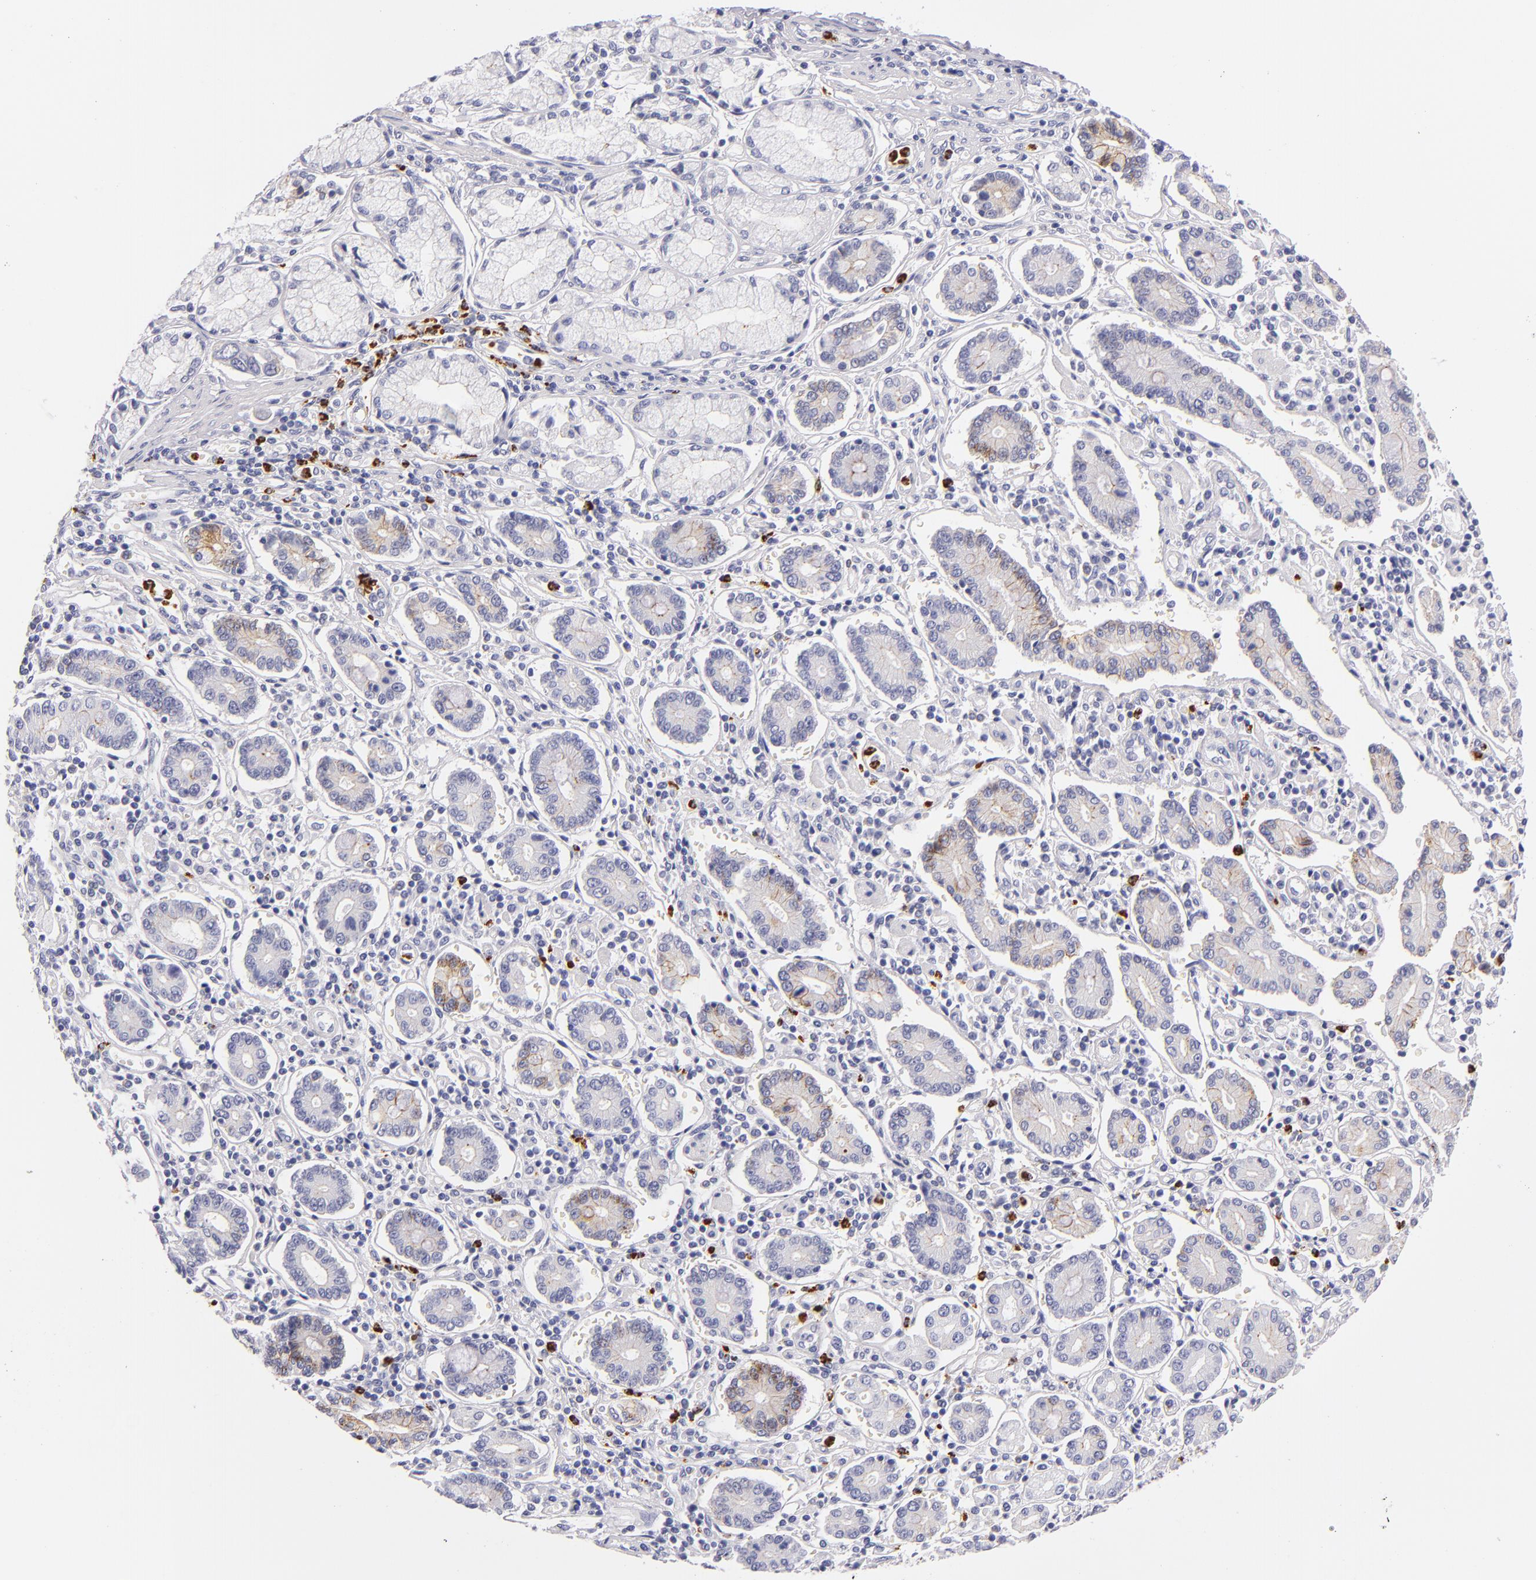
{"staining": {"intensity": "weak", "quantity": "<25%", "location": "cytoplasmic/membranous"}, "tissue": "pancreatic cancer", "cell_type": "Tumor cells", "image_type": "cancer", "snomed": [{"axis": "morphology", "description": "Adenocarcinoma, NOS"}, {"axis": "topography", "description": "Pancreas"}], "caption": "Micrograph shows no significant protein positivity in tumor cells of adenocarcinoma (pancreatic). Brightfield microscopy of IHC stained with DAB (brown) and hematoxylin (blue), captured at high magnification.", "gene": "CDH3", "patient": {"sex": "female", "age": 57}}